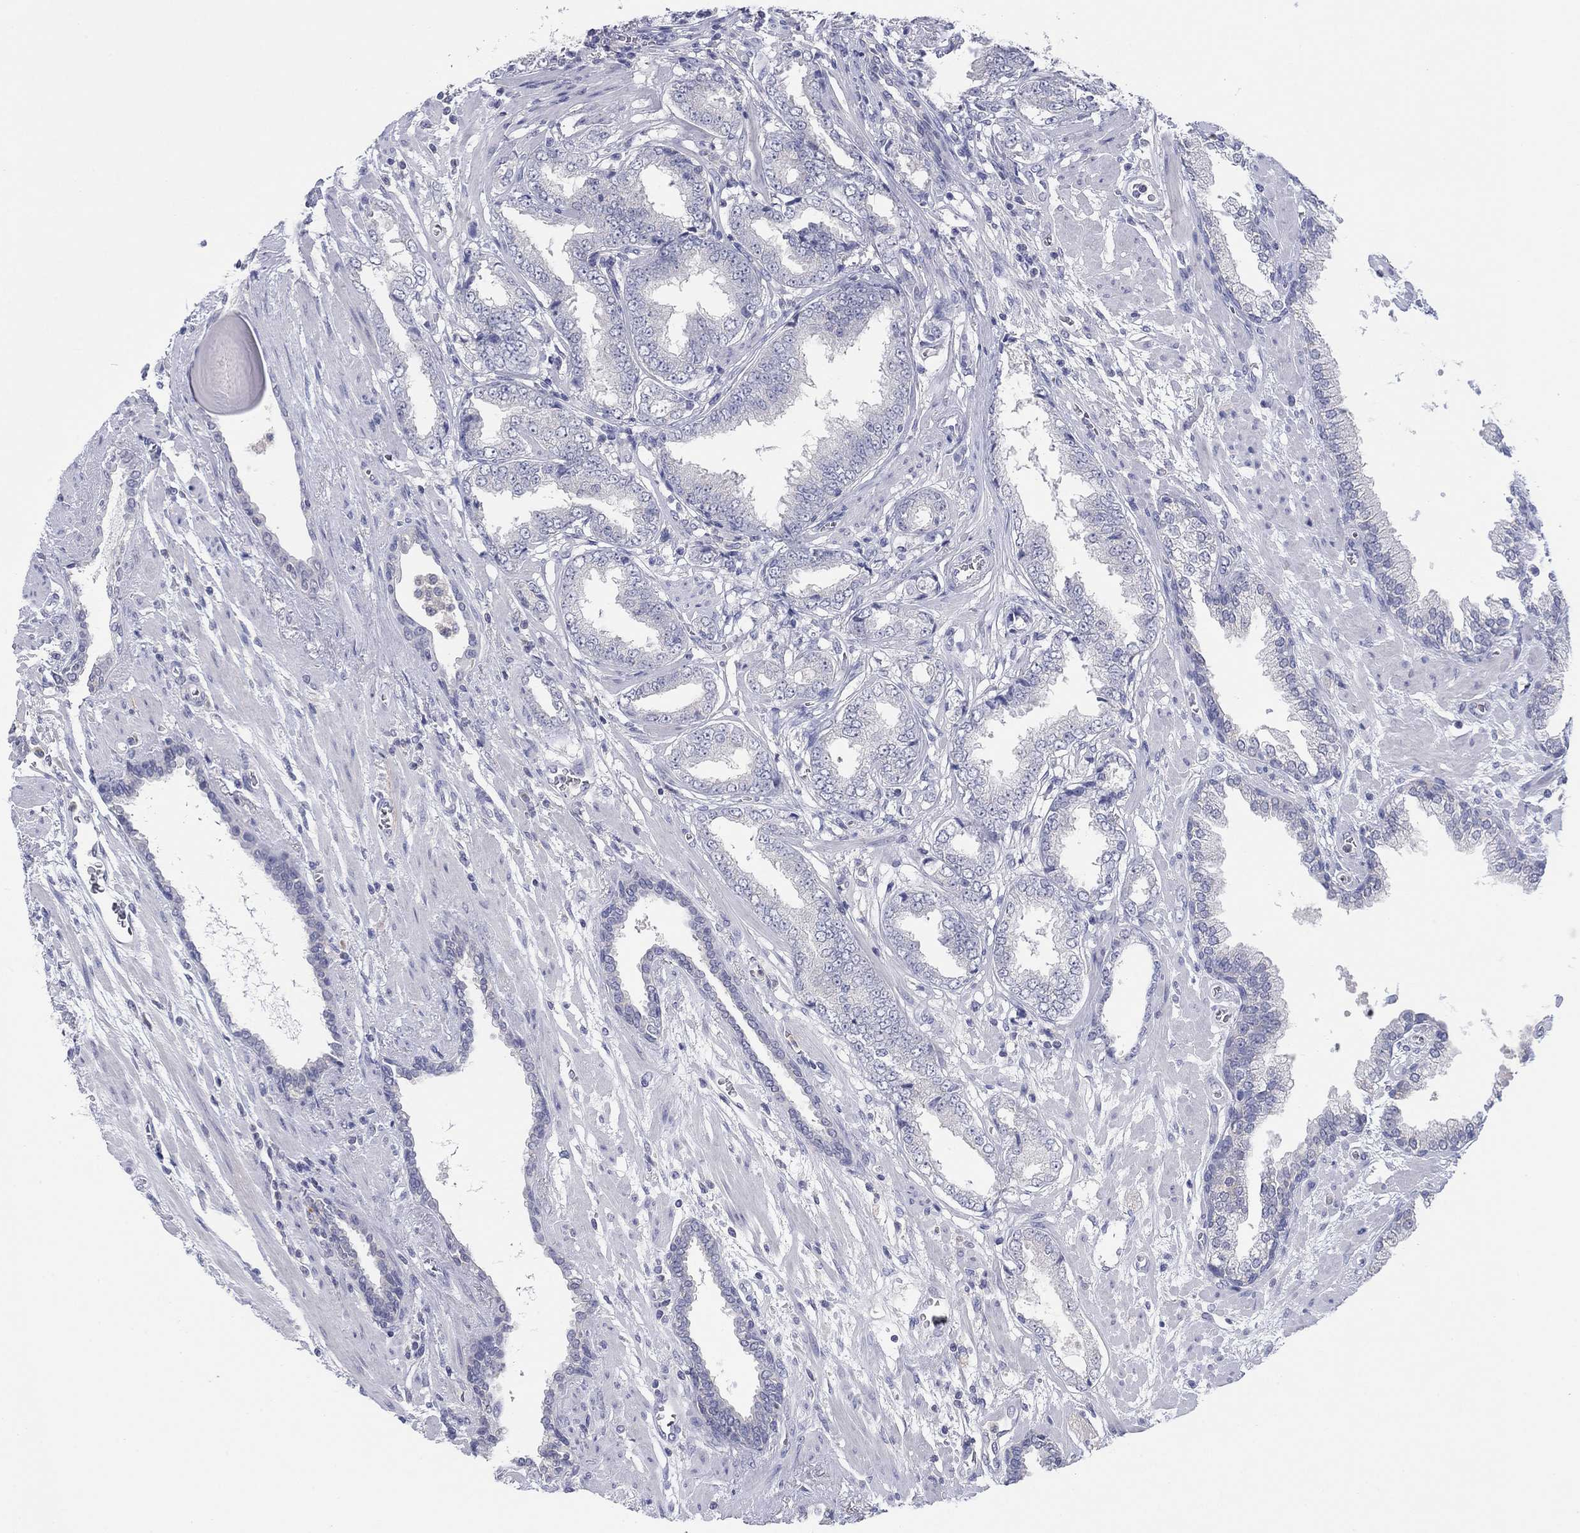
{"staining": {"intensity": "negative", "quantity": "none", "location": "none"}, "tissue": "prostate cancer", "cell_type": "Tumor cells", "image_type": "cancer", "snomed": [{"axis": "morphology", "description": "Adenocarcinoma, Low grade"}, {"axis": "topography", "description": "Prostate"}], "caption": "An image of human prostate cancer (adenocarcinoma (low-grade)) is negative for staining in tumor cells.", "gene": "FER1L6", "patient": {"sex": "male", "age": 69}}